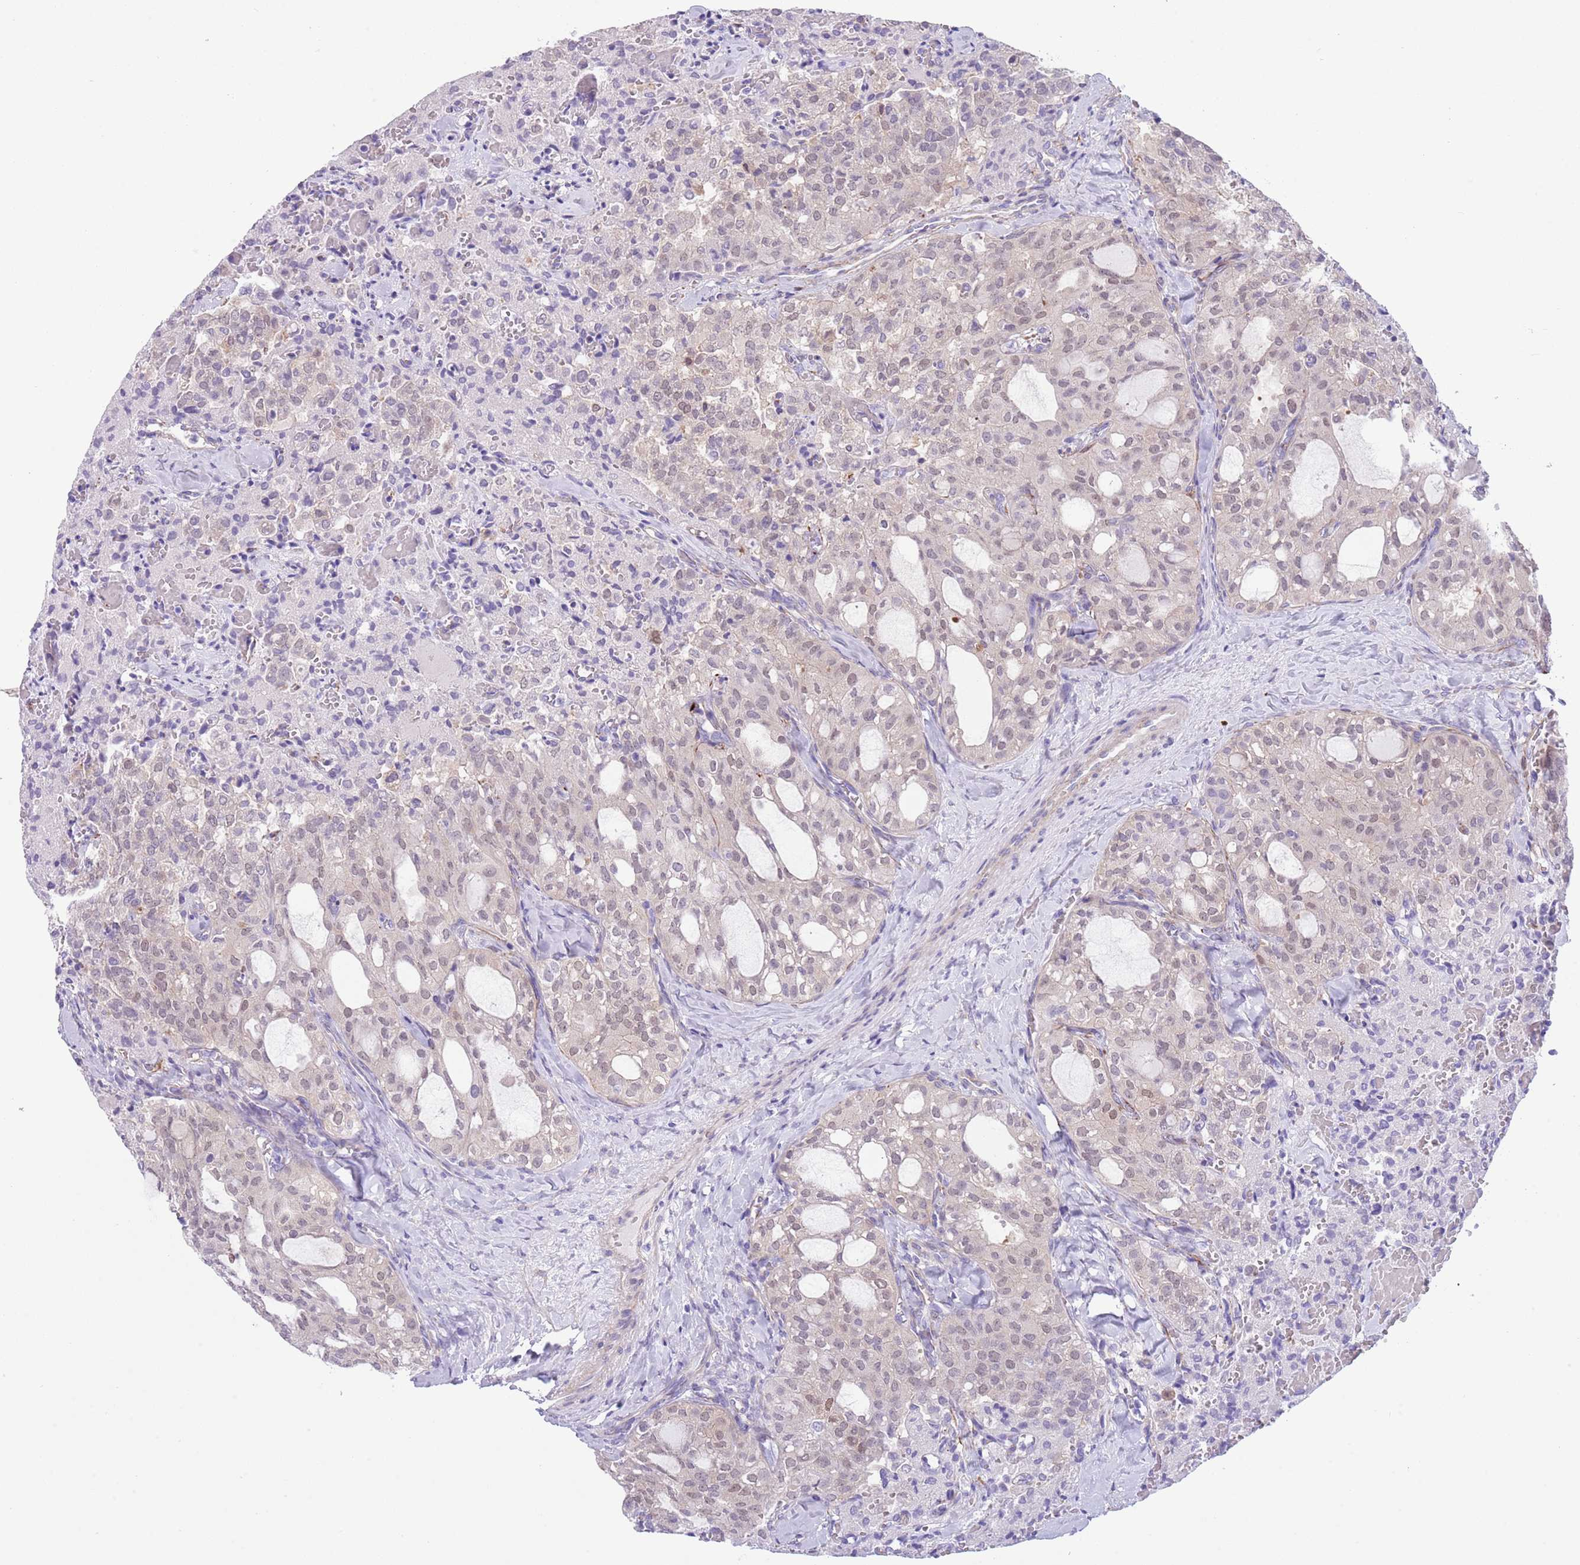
{"staining": {"intensity": "weak", "quantity": "<25%", "location": "nuclear"}, "tissue": "thyroid cancer", "cell_type": "Tumor cells", "image_type": "cancer", "snomed": [{"axis": "morphology", "description": "Follicular adenoma carcinoma, NOS"}, {"axis": "topography", "description": "Thyroid gland"}], "caption": "Image shows no significant protein staining in tumor cells of follicular adenoma carcinoma (thyroid).", "gene": "TSGA13", "patient": {"sex": "male", "age": 75}}